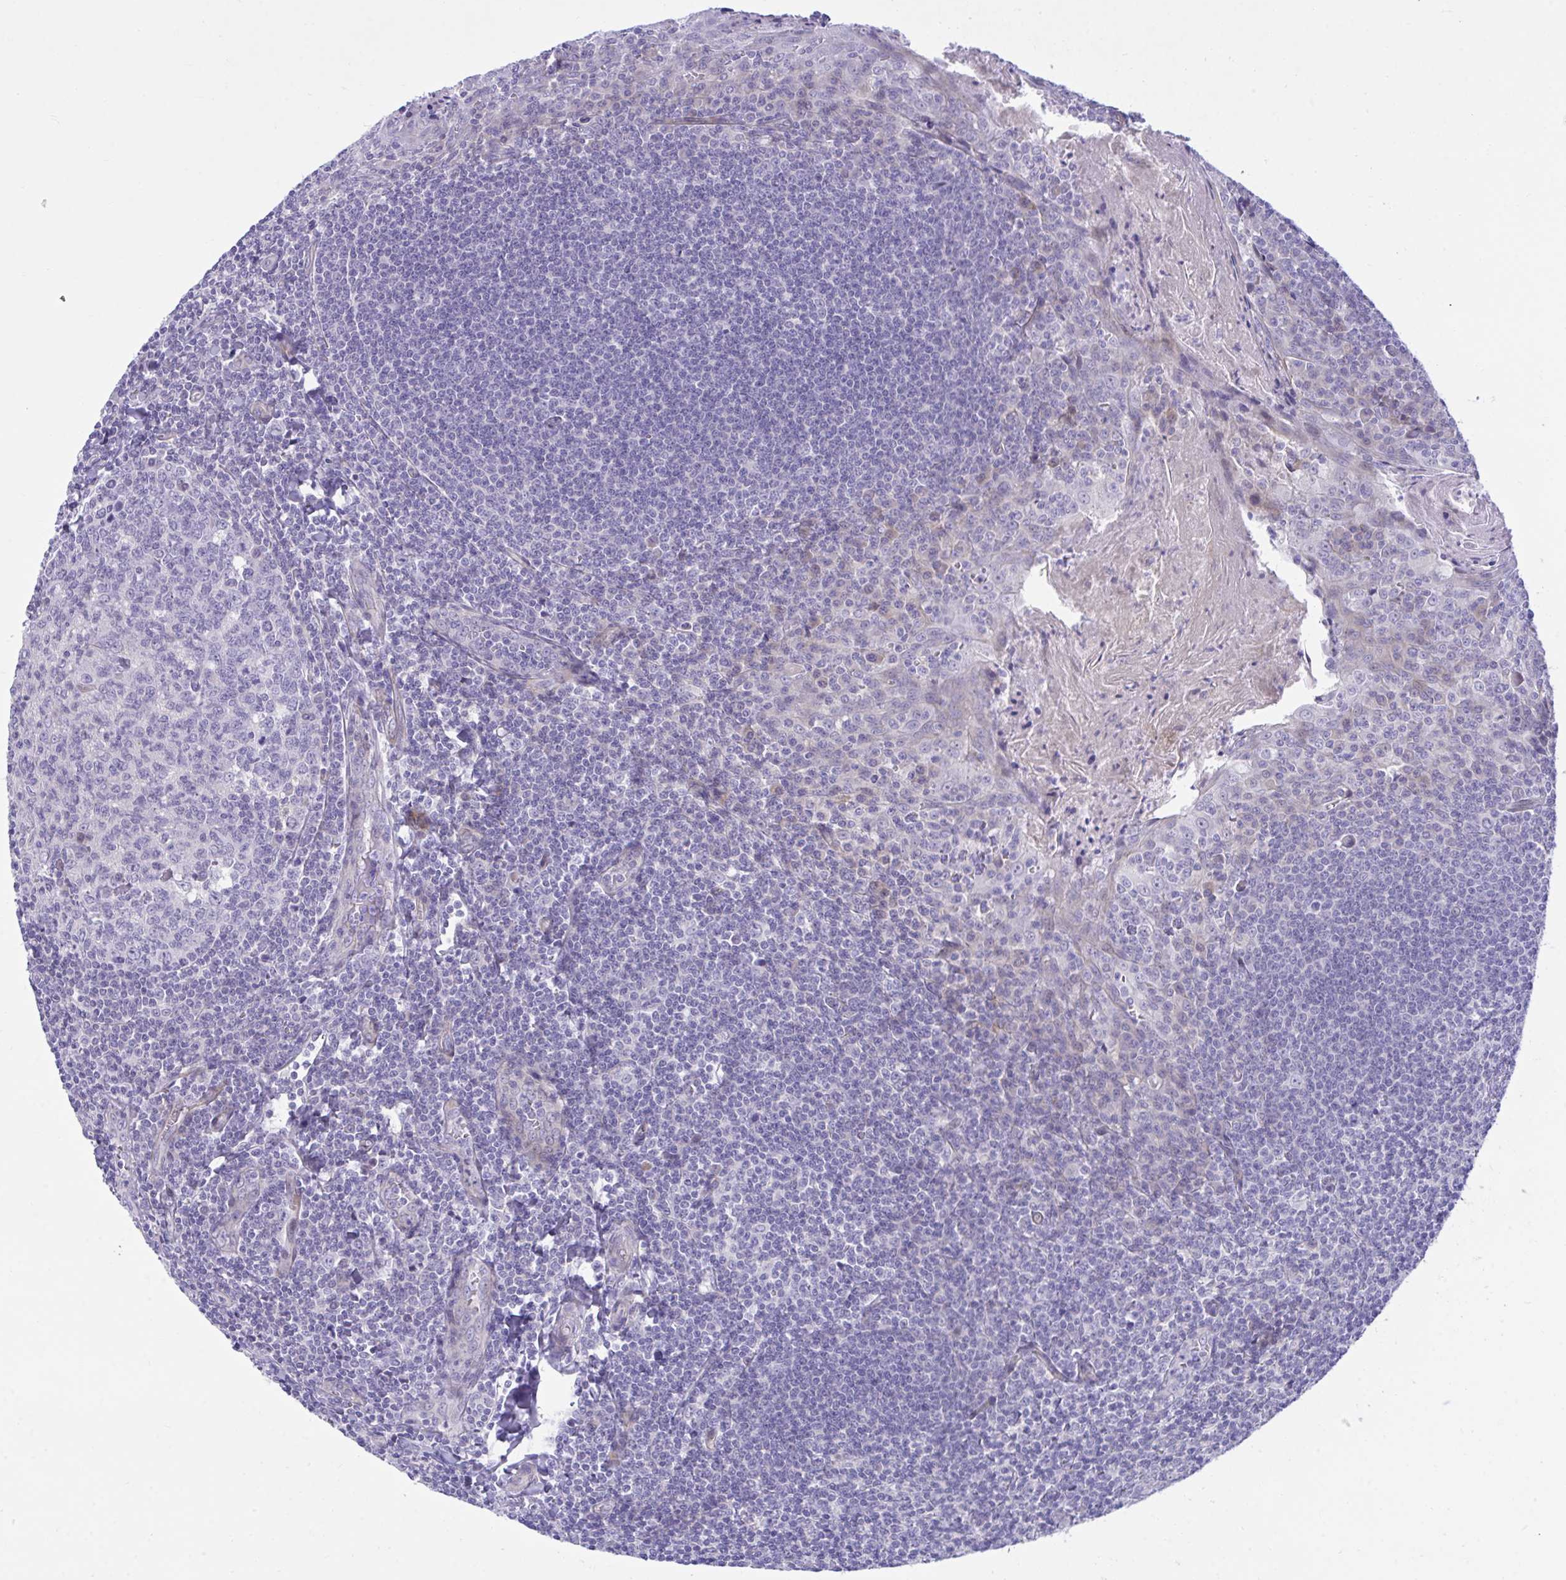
{"staining": {"intensity": "negative", "quantity": "none", "location": "none"}, "tissue": "tonsil", "cell_type": "Germinal center cells", "image_type": "normal", "snomed": [{"axis": "morphology", "description": "Normal tissue, NOS"}, {"axis": "topography", "description": "Tonsil"}], "caption": "Photomicrograph shows no protein positivity in germinal center cells of normal tonsil. (DAB immunohistochemistry visualized using brightfield microscopy, high magnification).", "gene": "MED9", "patient": {"sex": "male", "age": 27}}